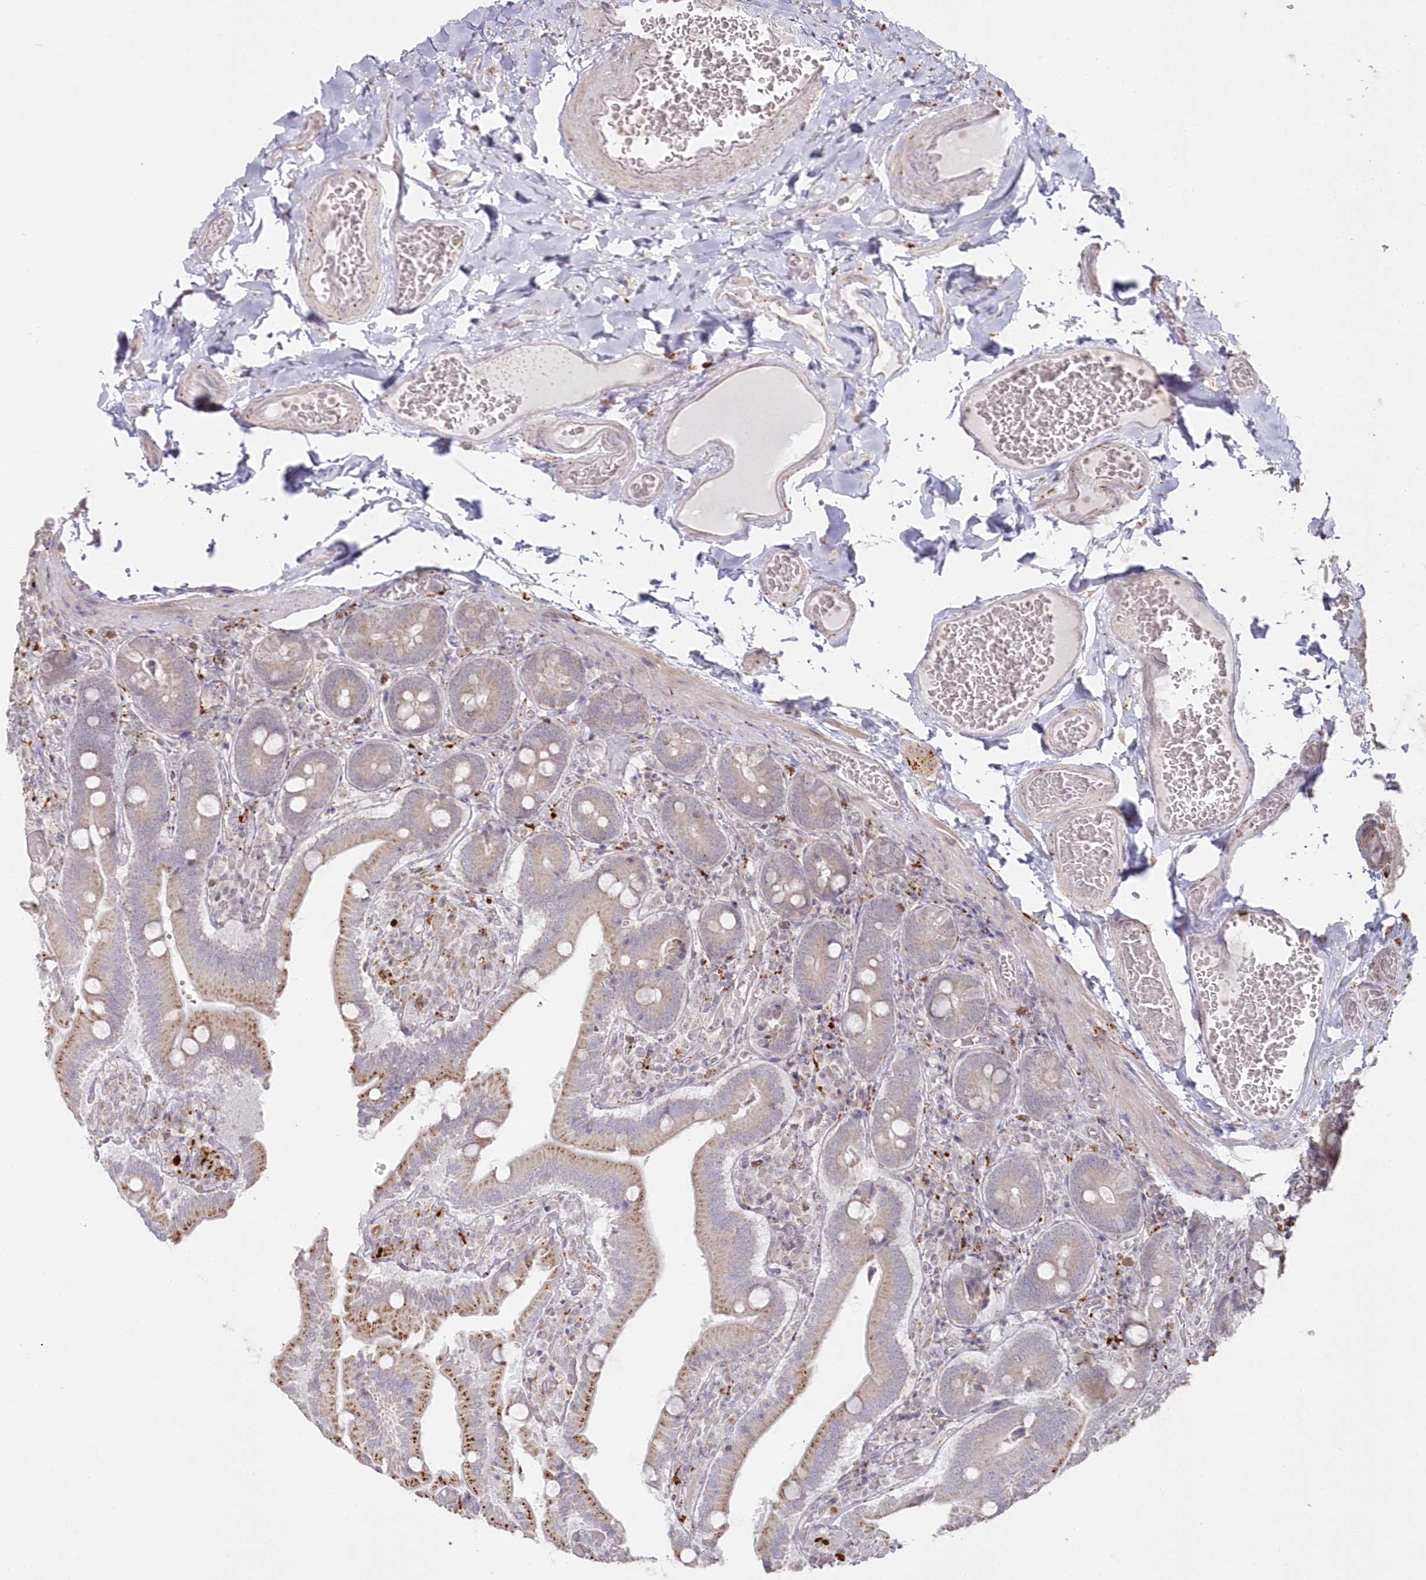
{"staining": {"intensity": "moderate", "quantity": "25%-75%", "location": "cytoplasmic/membranous"}, "tissue": "duodenum", "cell_type": "Glandular cells", "image_type": "normal", "snomed": [{"axis": "morphology", "description": "Normal tissue, NOS"}, {"axis": "topography", "description": "Duodenum"}], "caption": "IHC staining of unremarkable duodenum, which shows medium levels of moderate cytoplasmic/membranous expression in approximately 25%-75% of glandular cells indicating moderate cytoplasmic/membranous protein positivity. The staining was performed using DAB (brown) for protein detection and nuclei were counterstained in hematoxylin (blue).", "gene": "ARSB", "patient": {"sex": "female", "age": 62}}